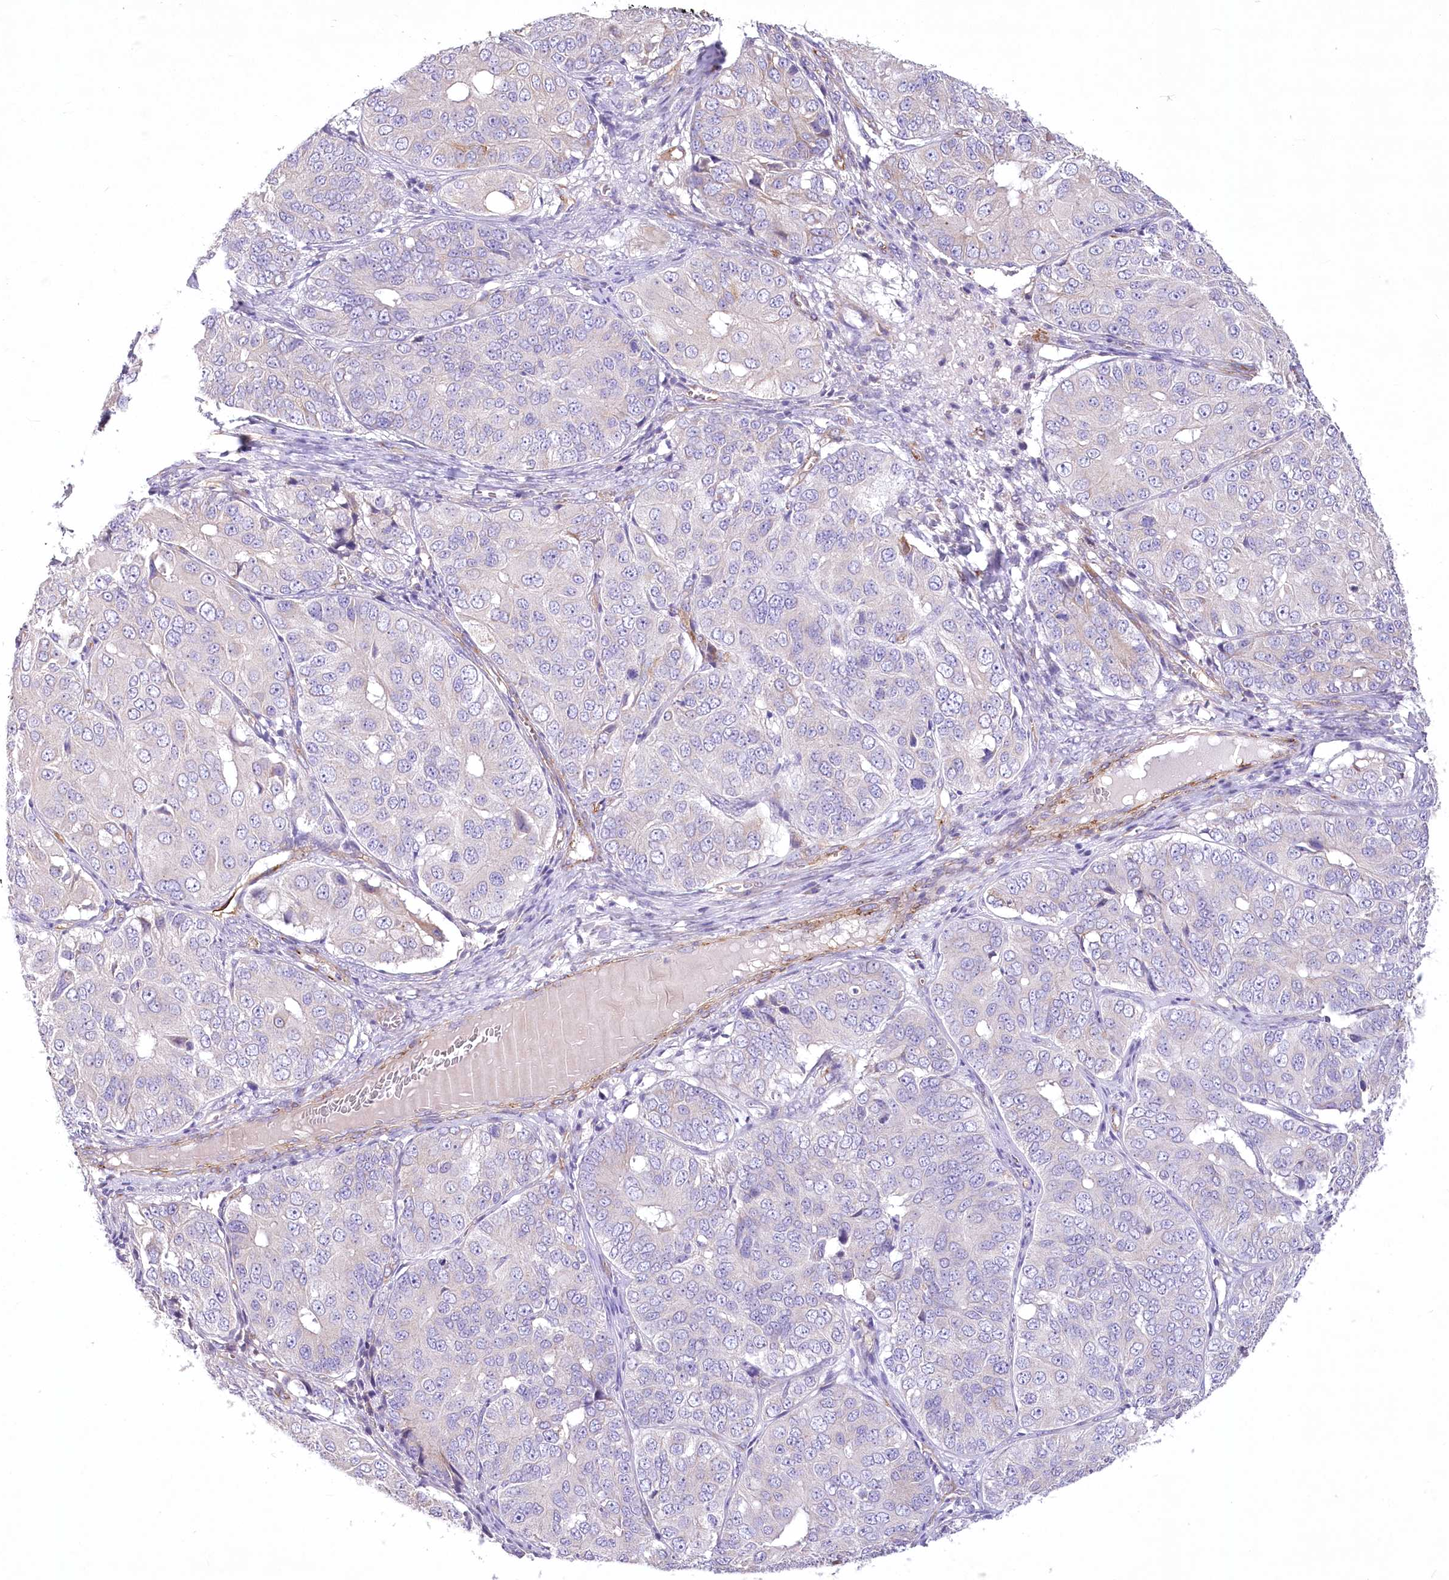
{"staining": {"intensity": "negative", "quantity": "none", "location": "none"}, "tissue": "ovarian cancer", "cell_type": "Tumor cells", "image_type": "cancer", "snomed": [{"axis": "morphology", "description": "Carcinoma, endometroid"}, {"axis": "topography", "description": "Ovary"}], "caption": "High power microscopy histopathology image of an immunohistochemistry (IHC) photomicrograph of ovarian cancer, revealing no significant expression in tumor cells.", "gene": "ANGPTL3", "patient": {"sex": "female", "age": 51}}